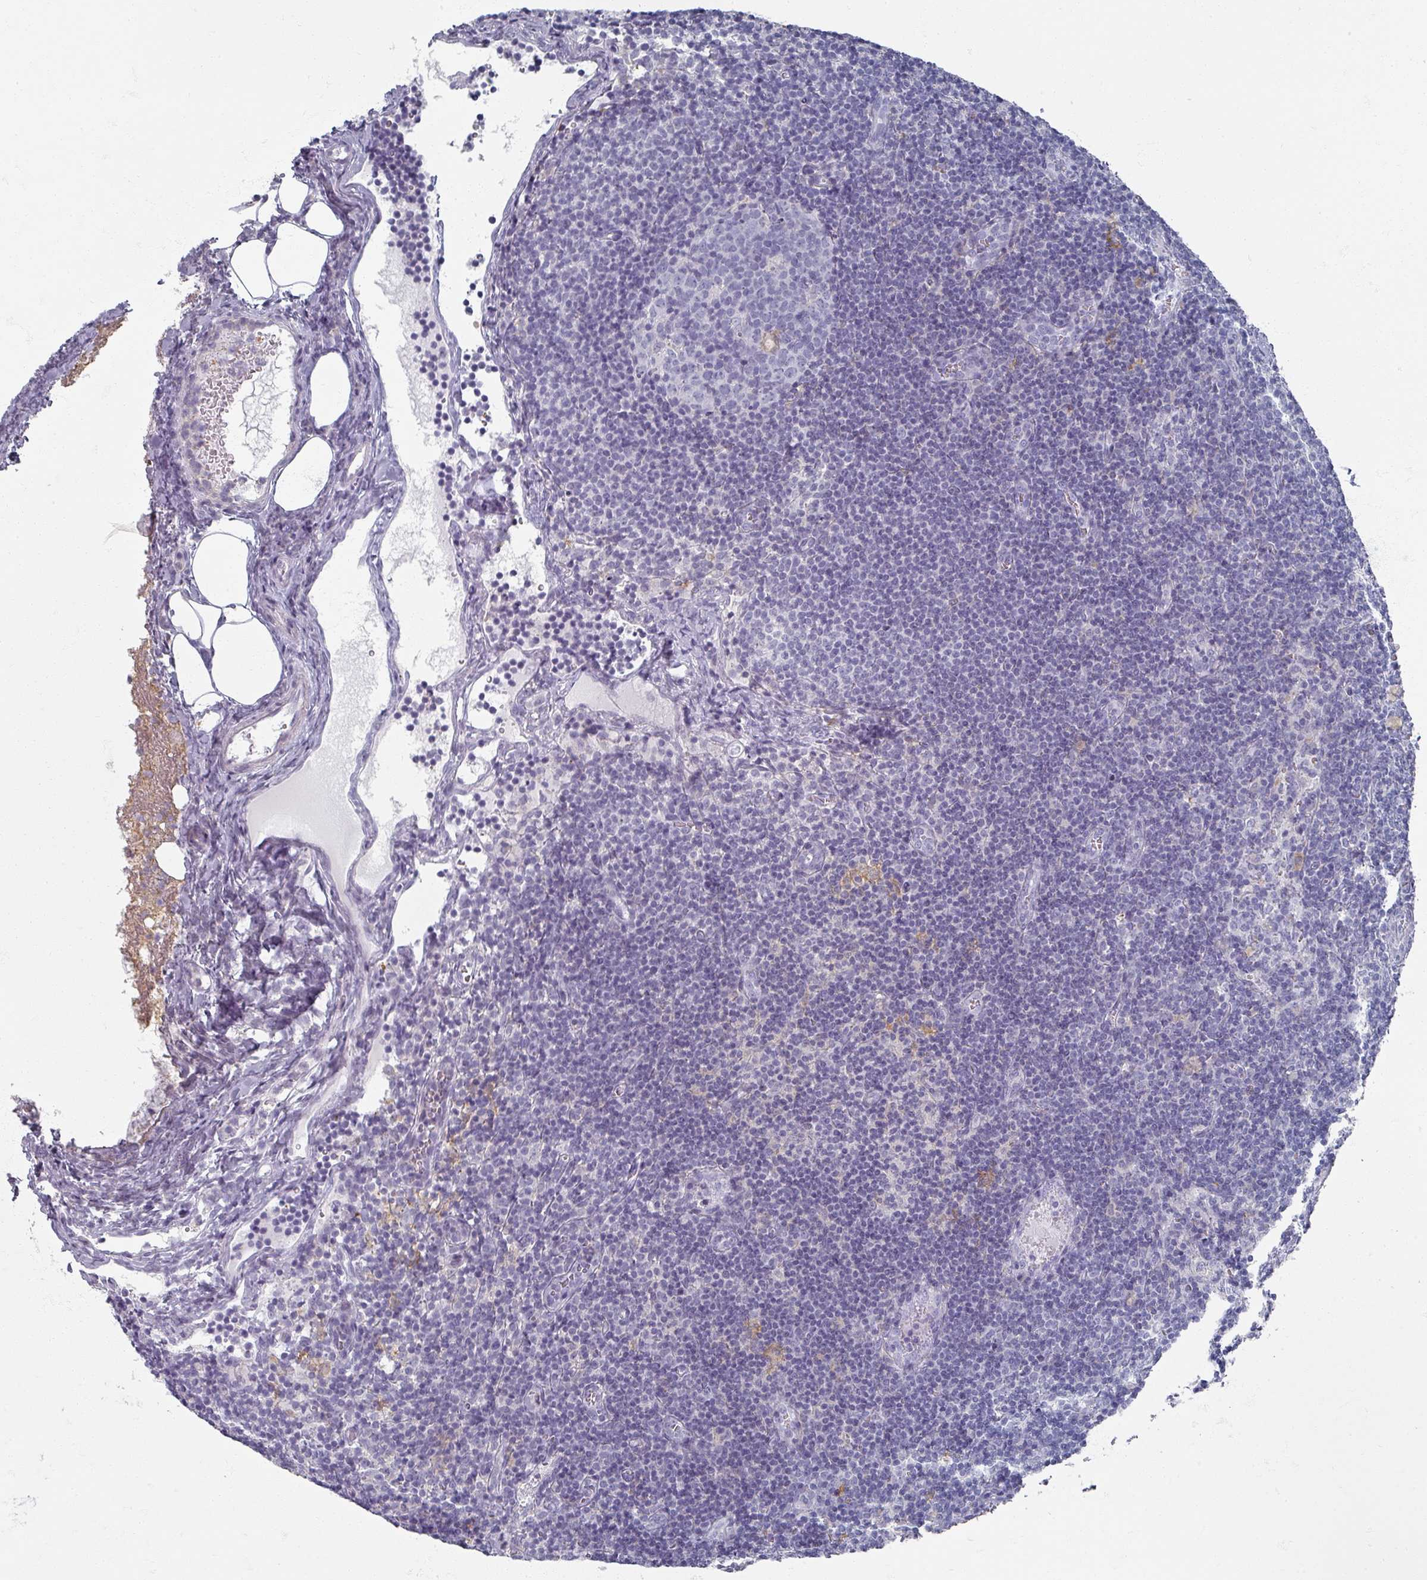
{"staining": {"intensity": "negative", "quantity": "none", "location": "none"}, "tissue": "lymph node", "cell_type": "Germinal center cells", "image_type": "normal", "snomed": [{"axis": "morphology", "description": "Normal tissue, NOS"}, {"axis": "topography", "description": "Lymph node"}], "caption": "The immunohistochemistry (IHC) image has no significant positivity in germinal center cells of lymph node.", "gene": "OMG", "patient": {"sex": "female", "age": 37}}